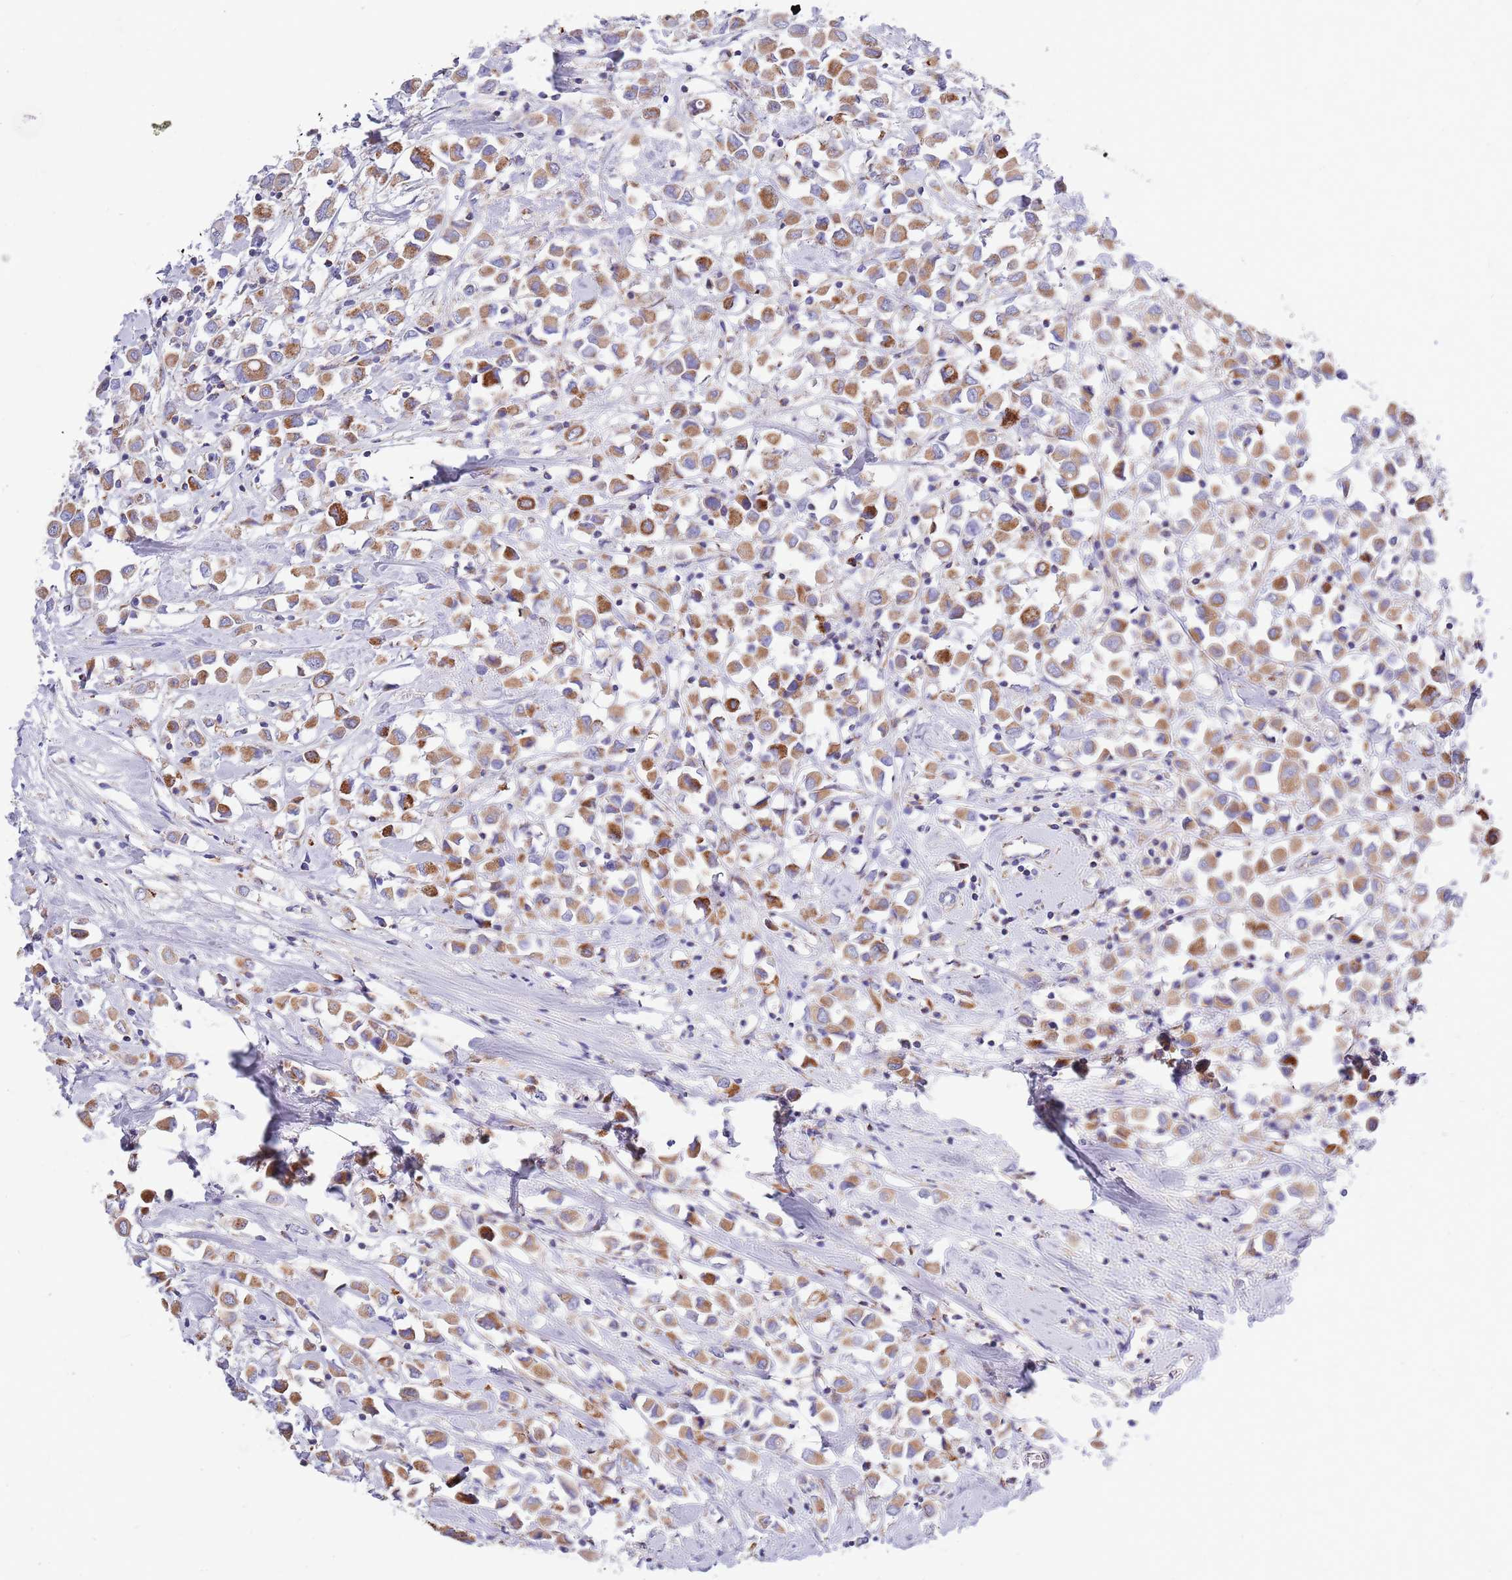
{"staining": {"intensity": "moderate", "quantity": ">75%", "location": "cytoplasmic/membranous"}, "tissue": "breast cancer", "cell_type": "Tumor cells", "image_type": "cancer", "snomed": [{"axis": "morphology", "description": "Duct carcinoma"}, {"axis": "topography", "description": "Breast"}], "caption": "High-power microscopy captured an immunohistochemistry image of invasive ductal carcinoma (breast), revealing moderate cytoplasmic/membranous staining in approximately >75% of tumor cells. Immunohistochemistry (ihc) stains the protein of interest in brown and the nuclei are stained blue.", "gene": "EMC8", "patient": {"sex": "female", "age": 61}}